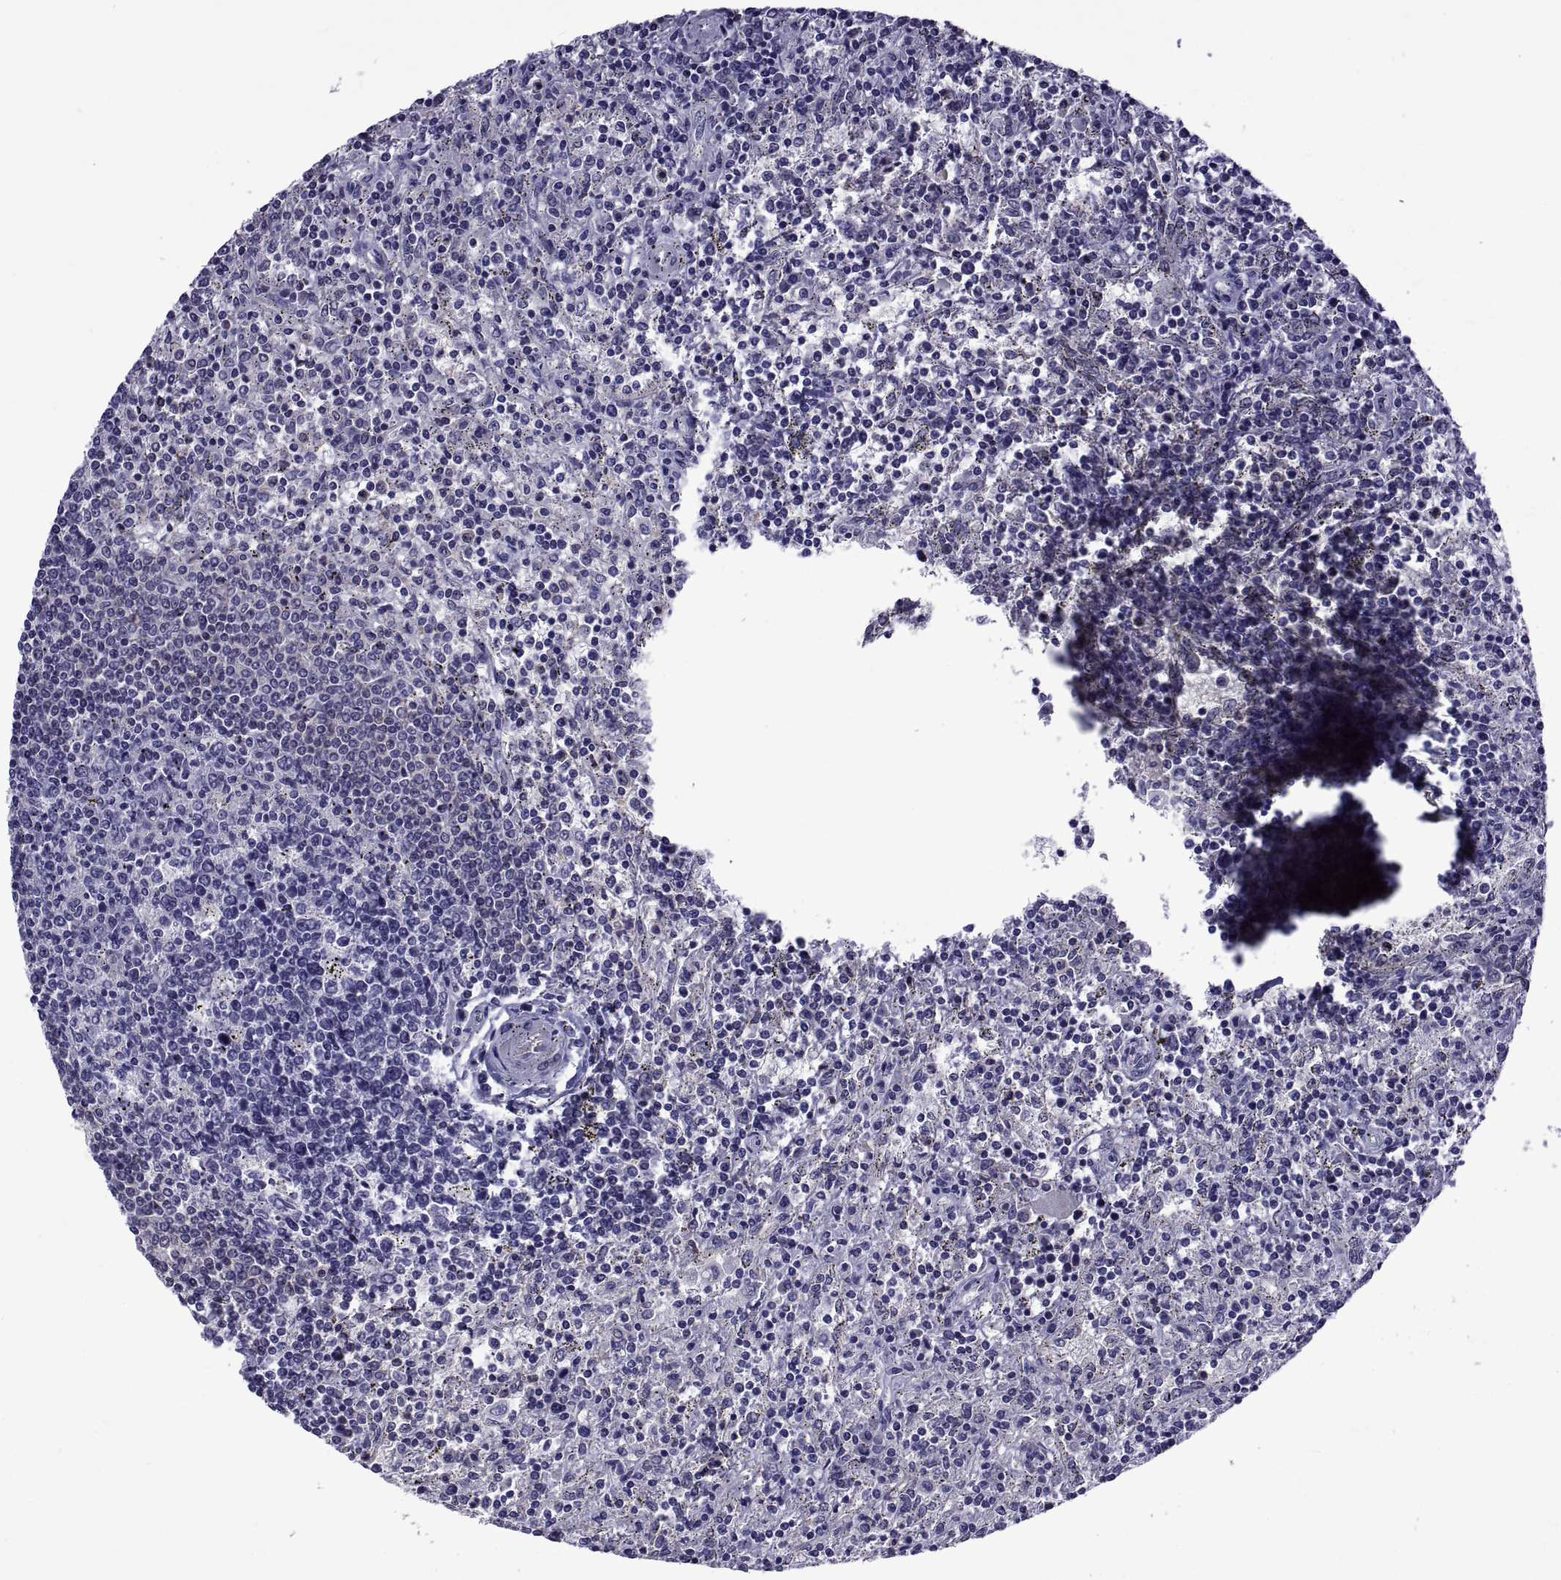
{"staining": {"intensity": "negative", "quantity": "none", "location": "none"}, "tissue": "lymphoma", "cell_type": "Tumor cells", "image_type": "cancer", "snomed": [{"axis": "morphology", "description": "Malignant lymphoma, non-Hodgkin's type, Low grade"}, {"axis": "topography", "description": "Spleen"}], "caption": "Lymphoma stained for a protein using immunohistochemistry shows no positivity tumor cells.", "gene": "LCN9", "patient": {"sex": "male", "age": 62}}